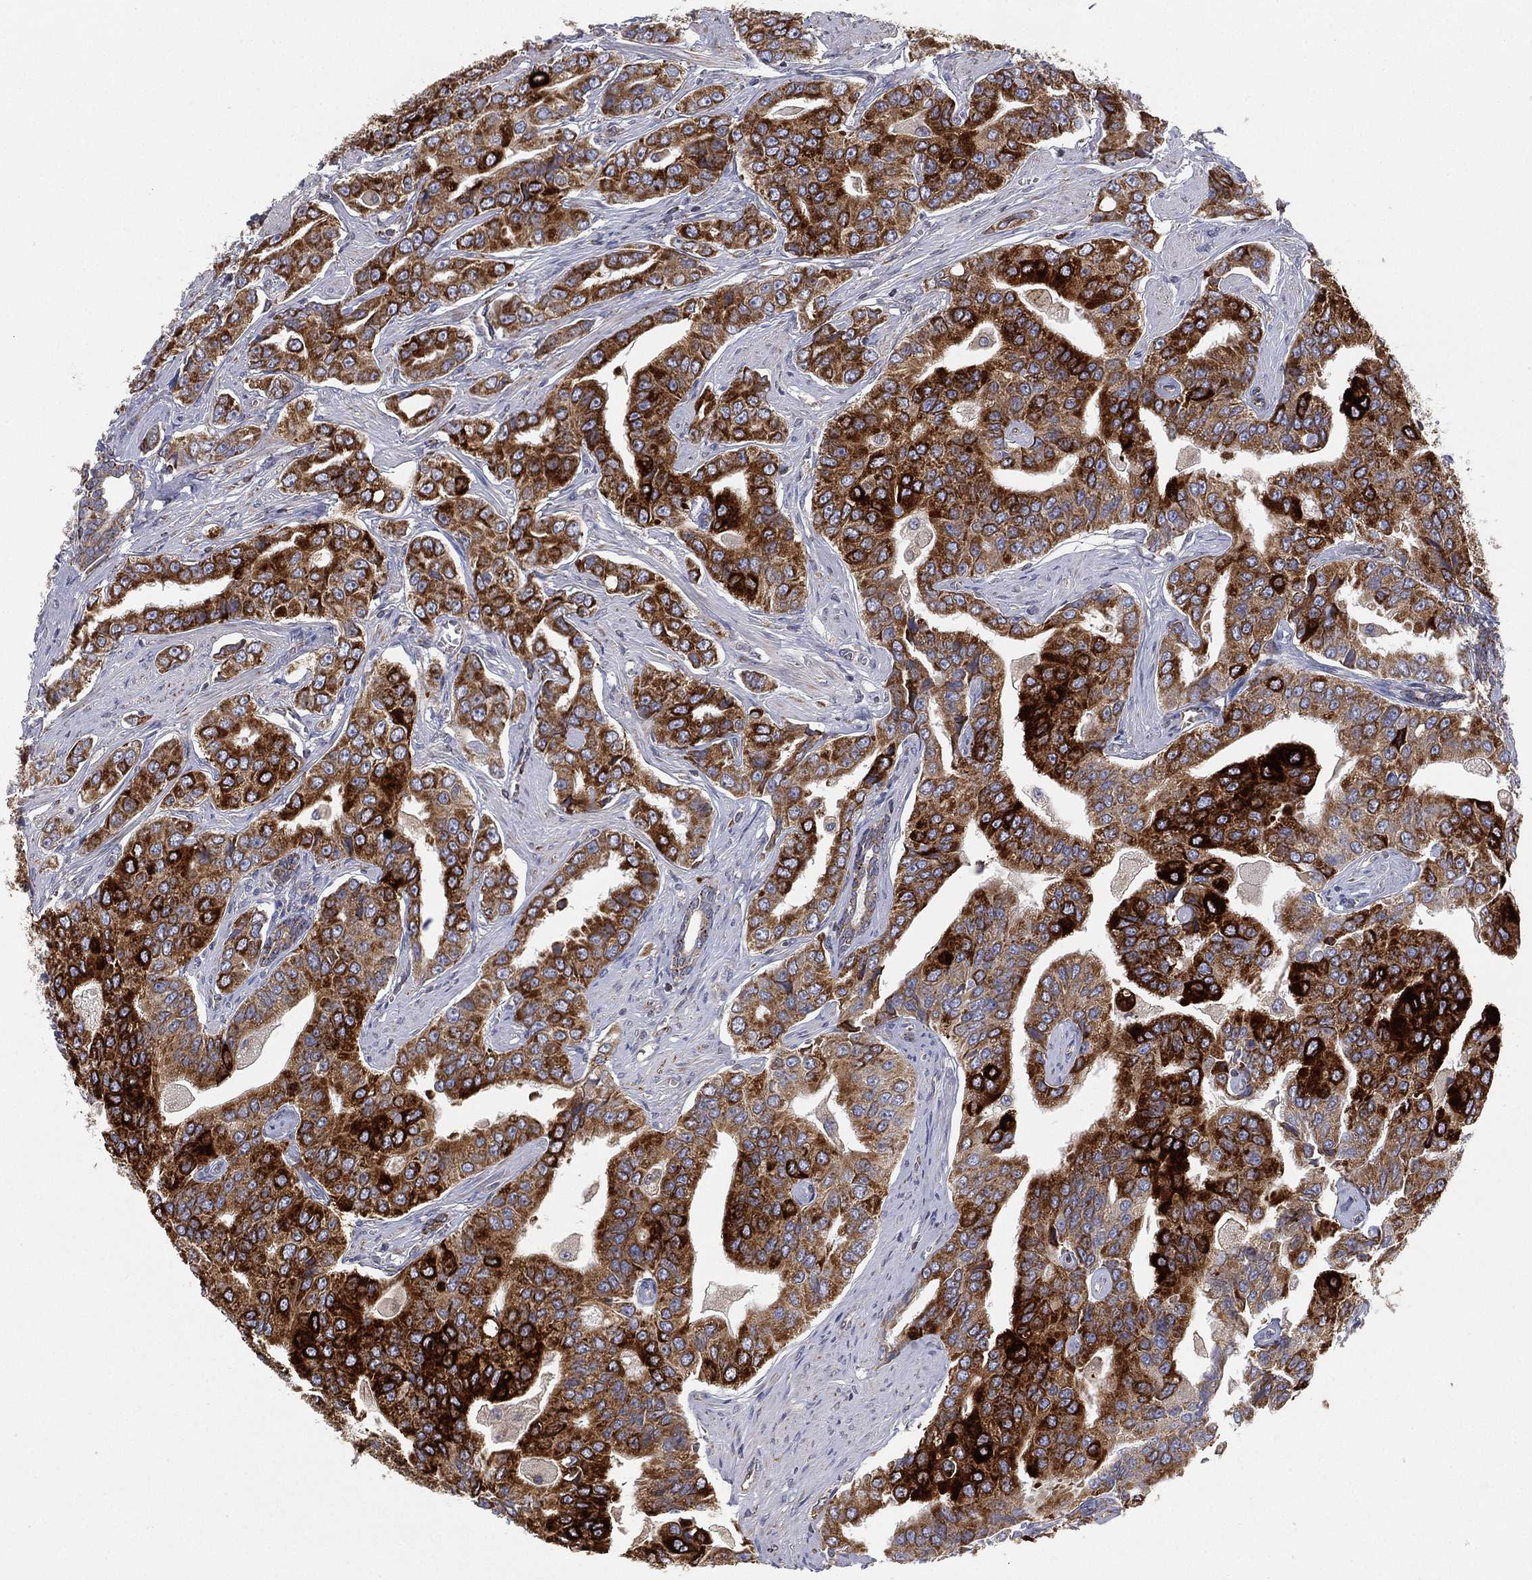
{"staining": {"intensity": "strong", "quantity": "25%-75%", "location": "cytoplasmic/membranous"}, "tissue": "prostate cancer", "cell_type": "Tumor cells", "image_type": "cancer", "snomed": [{"axis": "morphology", "description": "Adenocarcinoma, NOS"}, {"axis": "topography", "description": "Prostate and seminal vesicle, NOS"}, {"axis": "topography", "description": "Prostate"}], "caption": "Protein positivity by IHC displays strong cytoplasmic/membranous positivity in about 25%-75% of tumor cells in prostate cancer (adenocarcinoma). (brown staining indicates protein expression, while blue staining denotes nuclei).", "gene": "CYB5B", "patient": {"sex": "male", "age": 69}}